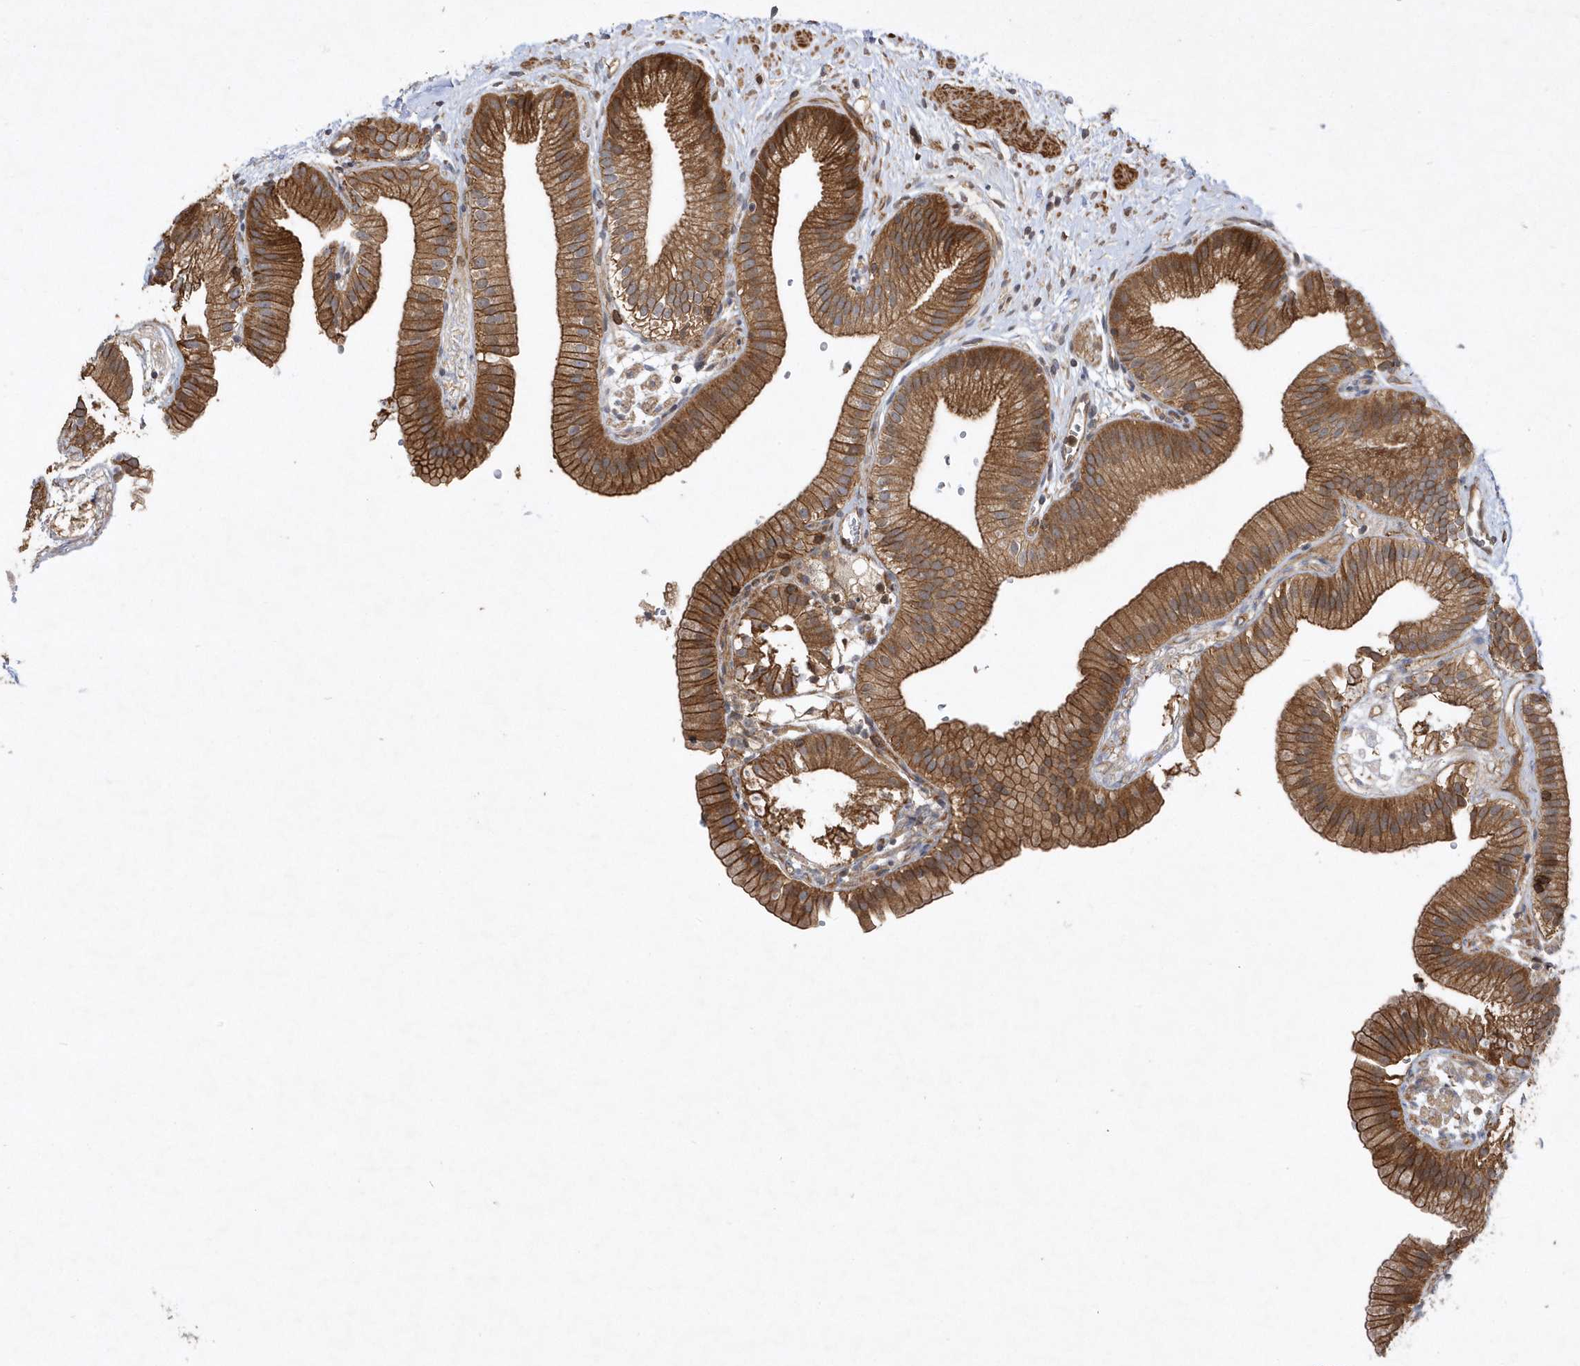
{"staining": {"intensity": "strong", "quantity": ">75%", "location": "cytoplasmic/membranous"}, "tissue": "gallbladder", "cell_type": "Glandular cells", "image_type": "normal", "snomed": [{"axis": "morphology", "description": "Normal tissue, NOS"}, {"axis": "topography", "description": "Gallbladder"}], "caption": "Immunohistochemical staining of benign human gallbladder demonstrates high levels of strong cytoplasmic/membranous positivity in about >75% of glandular cells. The staining was performed using DAB, with brown indicating positive protein expression. Nuclei are stained blue with hematoxylin.", "gene": "GFM2", "patient": {"sex": "male", "age": 55}}